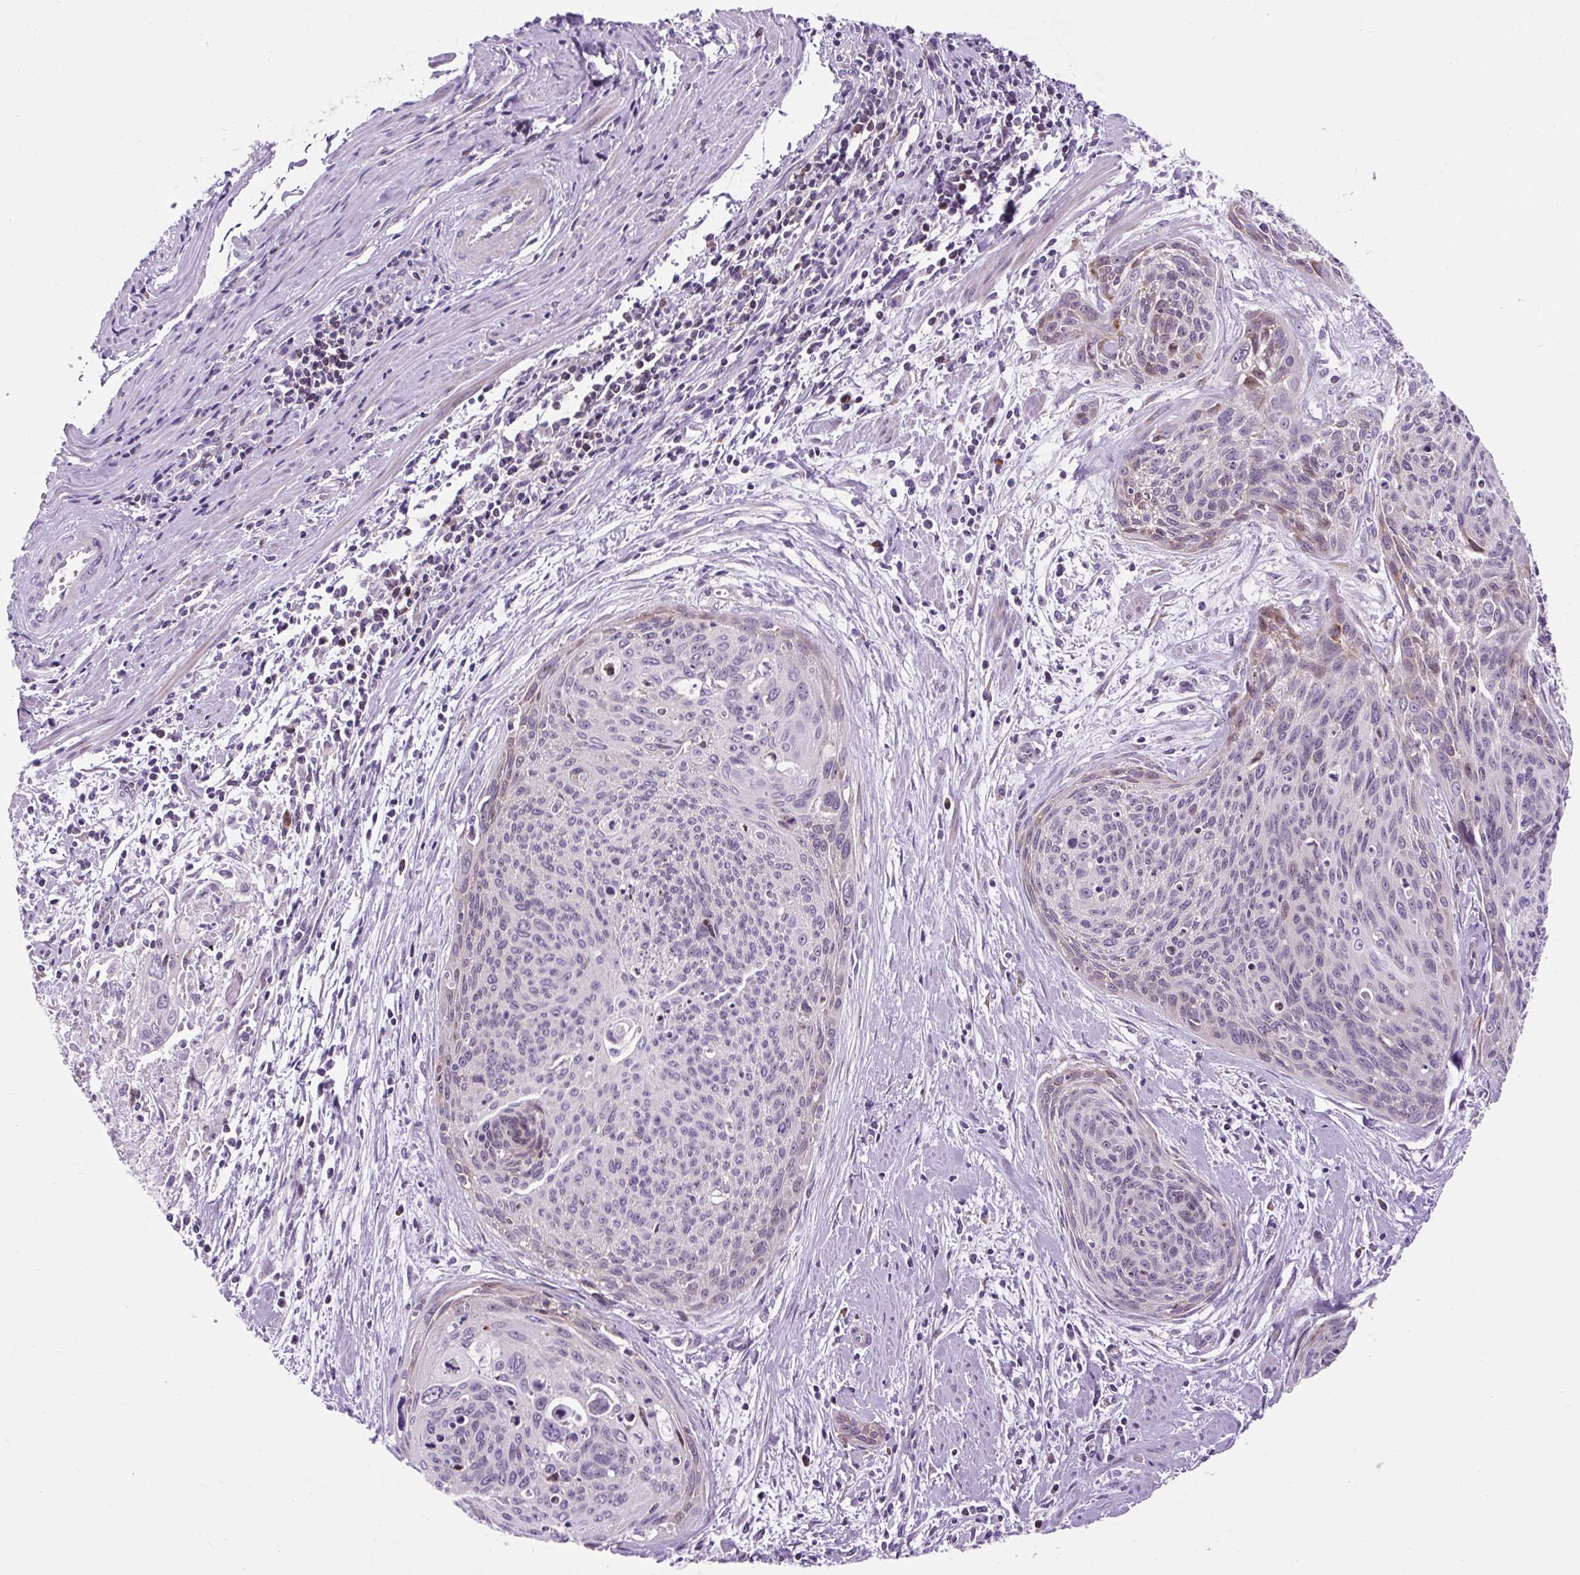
{"staining": {"intensity": "weak", "quantity": "<25%", "location": "cytoplasmic/membranous"}, "tissue": "cervical cancer", "cell_type": "Tumor cells", "image_type": "cancer", "snomed": [{"axis": "morphology", "description": "Squamous cell carcinoma, NOS"}, {"axis": "topography", "description": "Cervix"}], "caption": "Immunohistochemistry of human cervical cancer exhibits no expression in tumor cells.", "gene": "CISD3", "patient": {"sex": "female", "age": 55}}